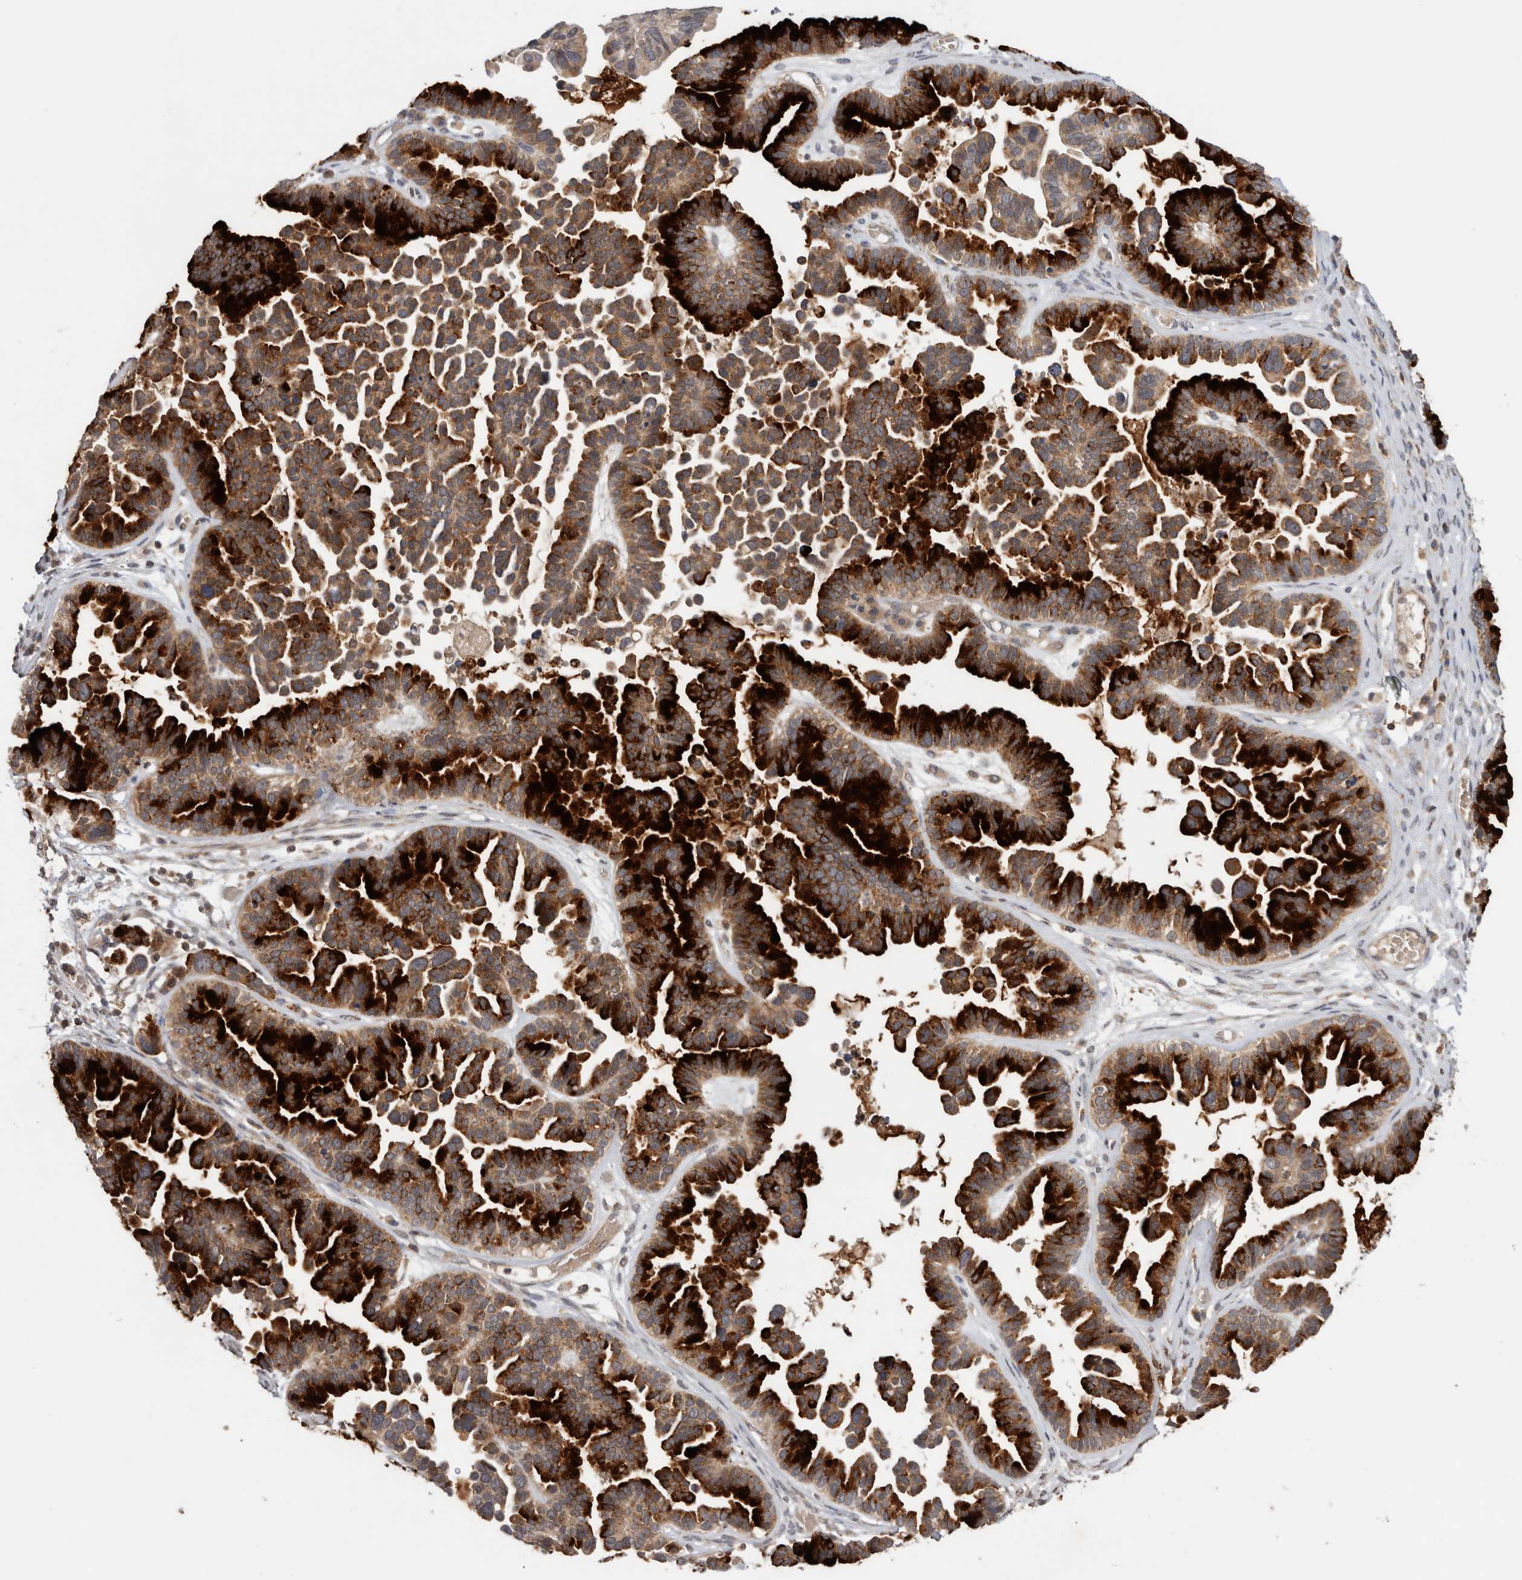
{"staining": {"intensity": "strong", "quantity": ">75%", "location": "cytoplasmic/membranous"}, "tissue": "ovarian cancer", "cell_type": "Tumor cells", "image_type": "cancer", "snomed": [{"axis": "morphology", "description": "Cystadenocarcinoma, serous, NOS"}, {"axis": "topography", "description": "Ovary"}], "caption": "An image of ovarian serous cystadenocarcinoma stained for a protein demonstrates strong cytoplasmic/membranous brown staining in tumor cells.", "gene": "HMOX2", "patient": {"sex": "female", "age": 56}}